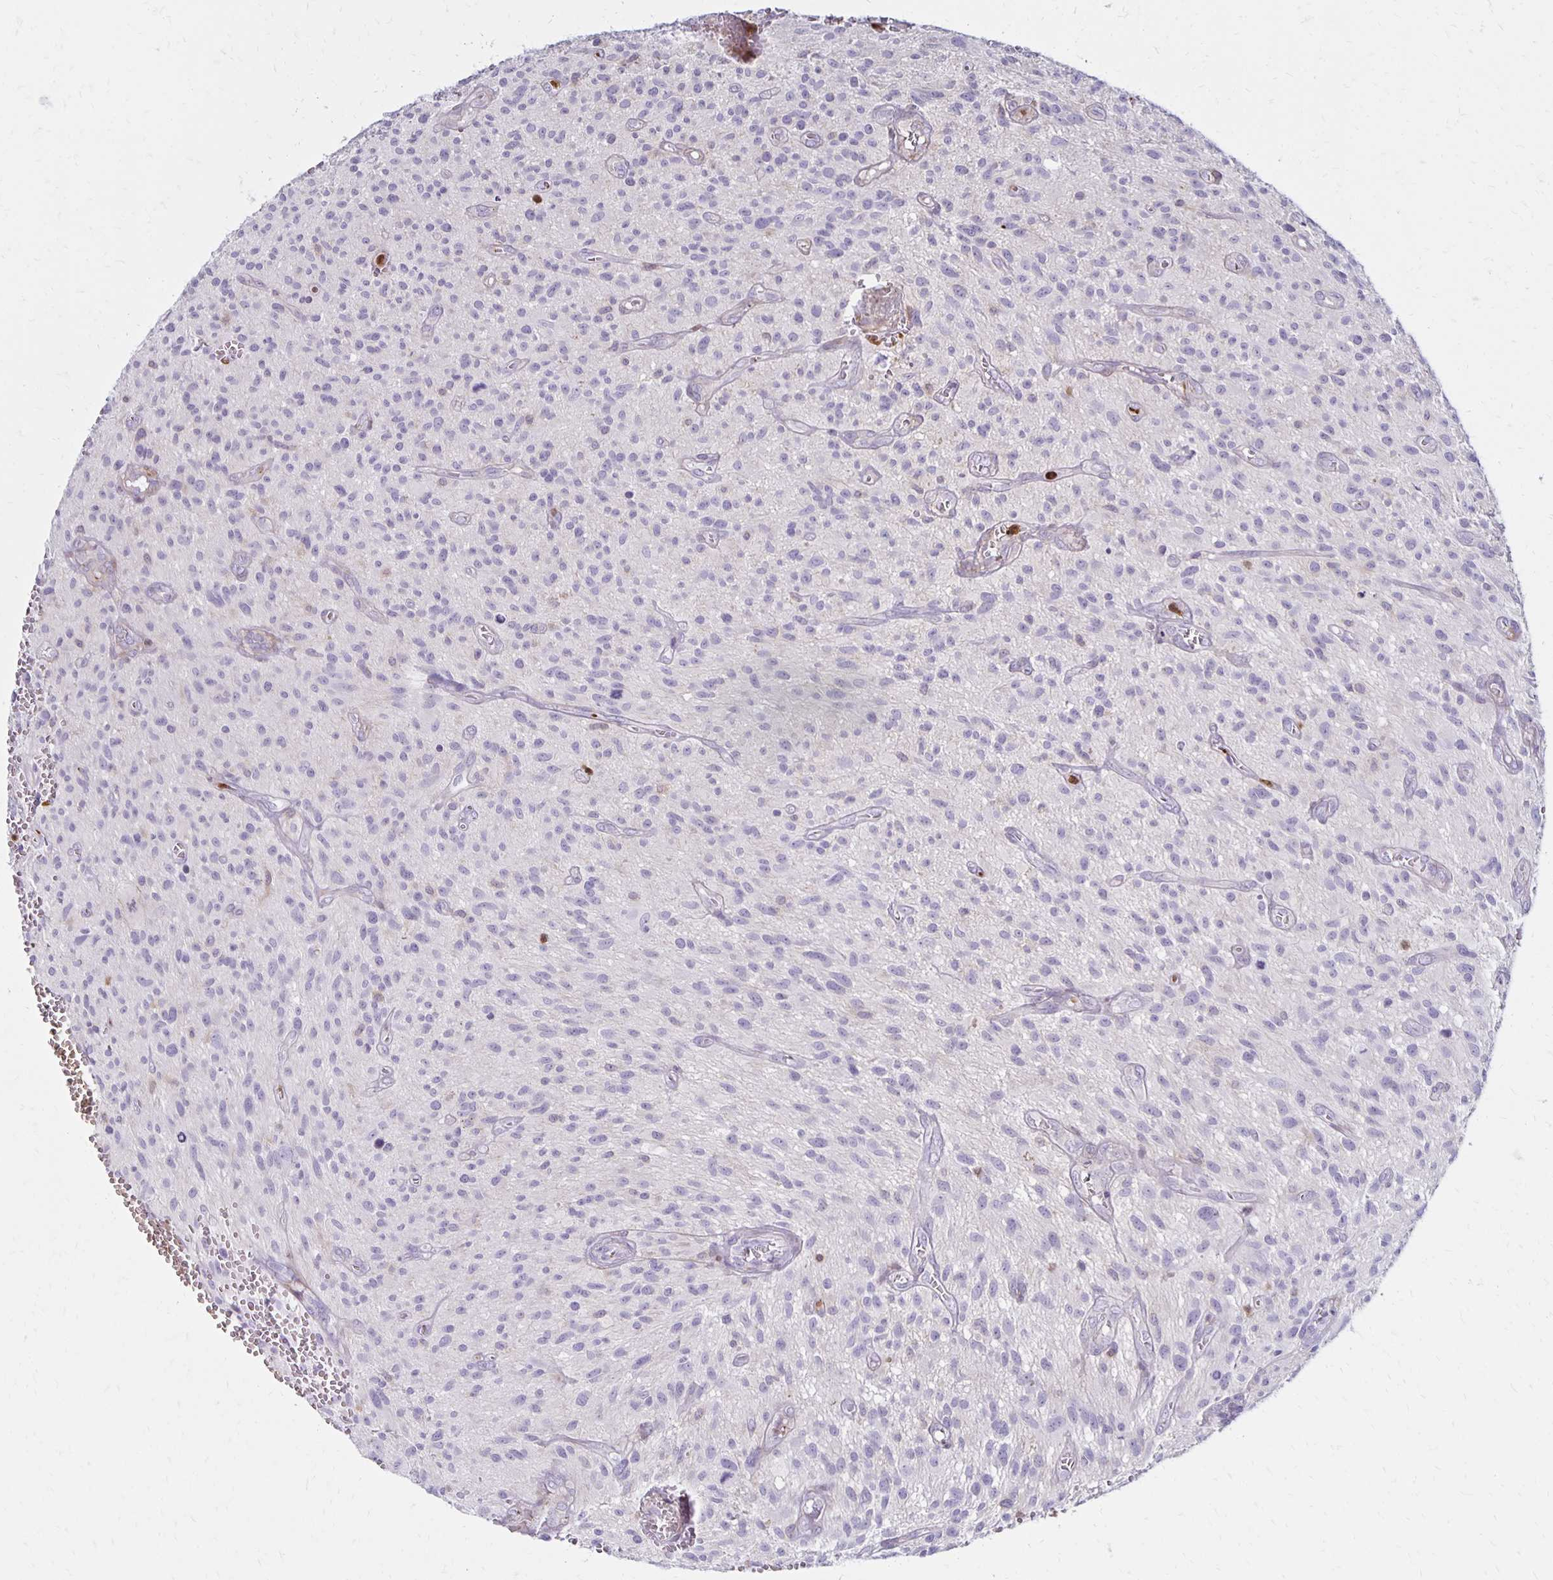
{"staining": {"intensity": "negative", "quantity": "none", "location": "none"}, "tissue": "glioma", "cell_type": "Tumor cells", "image_type": "cancer", "snomed": [{"axis": "morphology", "description": "Glioma, malignant, High grade"}, {"axis": "topography", "description": "Brain"}], "caption": "The immunohistochemistry (IHC) micrograph has no significant expression in tumor cells of glioma tissue. Brightfield microscopy of immunohistochemistry stained with DAB (3,3'-diaminobenzidine) (brown) and hematoxylin (blue), captured at high magnification.", "gene": "CCL21", "patient": {"sex": "male", "age": 75}}